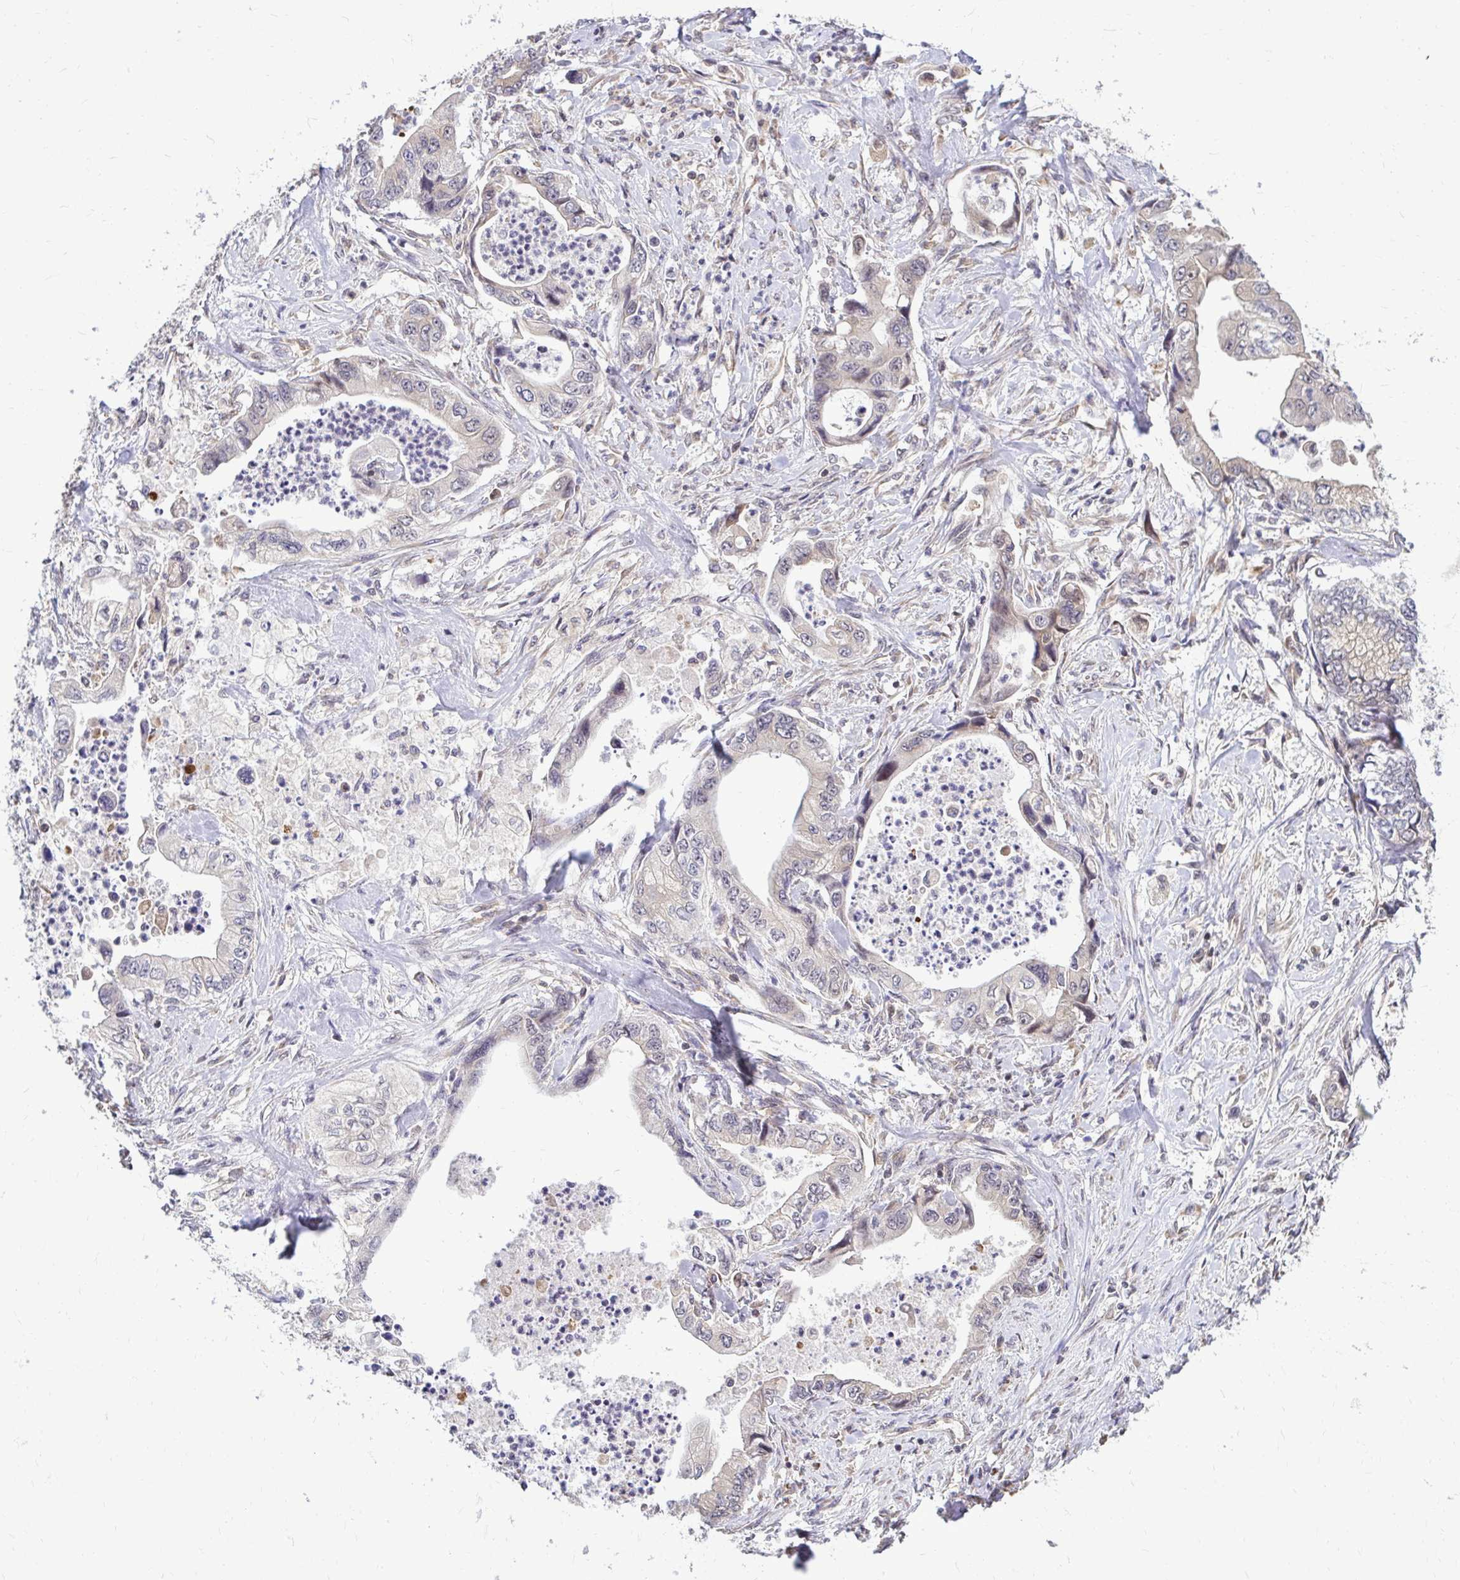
{"staining": {"intensity": "weak", "quantity": "25%-75%", "location": "cytoplasmic/membranous"}, "tissue": "stomach cancer", "cell_type": "Tumor cells", "image_type": "cancer", "snomed": [{"axis": "morphology", "description": "Adenocarcinoma, NOS"}, {"axis": "topography", "description": "Pancreas"}, {"axis": "topography", "description": "Stomach, upper"}], "caption": "Stomach adenocarcinoma stained with a protein marker demonstrates weak staining in tumor cells.", "gene": "FMR1", "patient": {"sex": "male", "age": 77}}